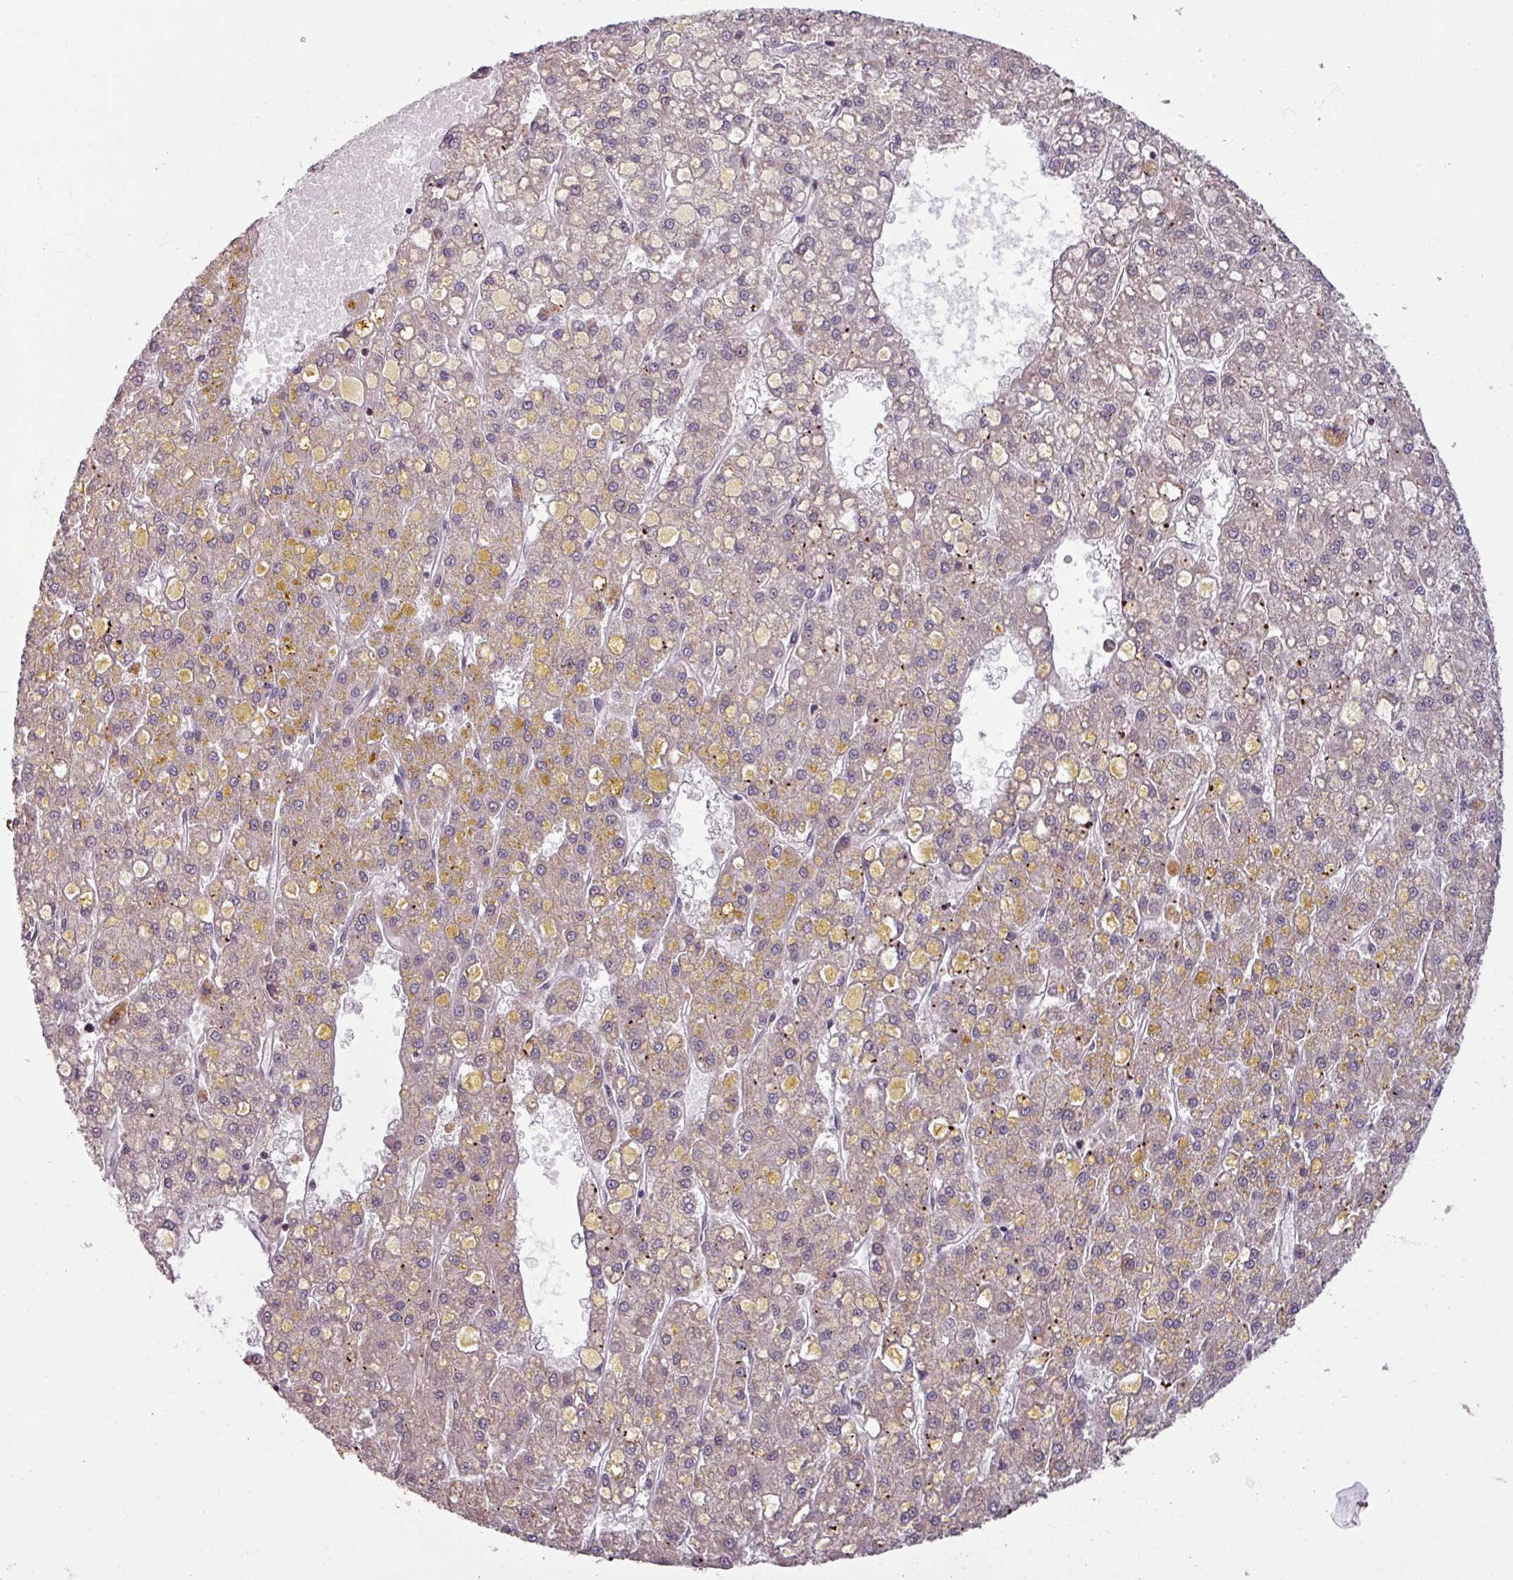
{"staining": {"intensity": "negative", "quantity": "none", "location": "none"}, "tissue": "liver cancer", "cell_type": "Tumor cells", "image_type": "cancer", "snomed": [{"axis": "morphology", "description": "Carcinoma, Hepatocellular, NOS"}, {"axis": "topography", "description": "Liver"}], "caption": "Immunohistochemistry (IHC) micrograph of neoplastic tissue: liver hepatocellular carcinoma stained with DAB (3,3'-diaminobenzidine) displays no significant protein positivity in tumor cells. (DAB (3,3'-diaminobenzidine) immunohistochemistry, high magnification).", "gene": "OR6B1", "patient": {"sex": "male", "age": 67}}